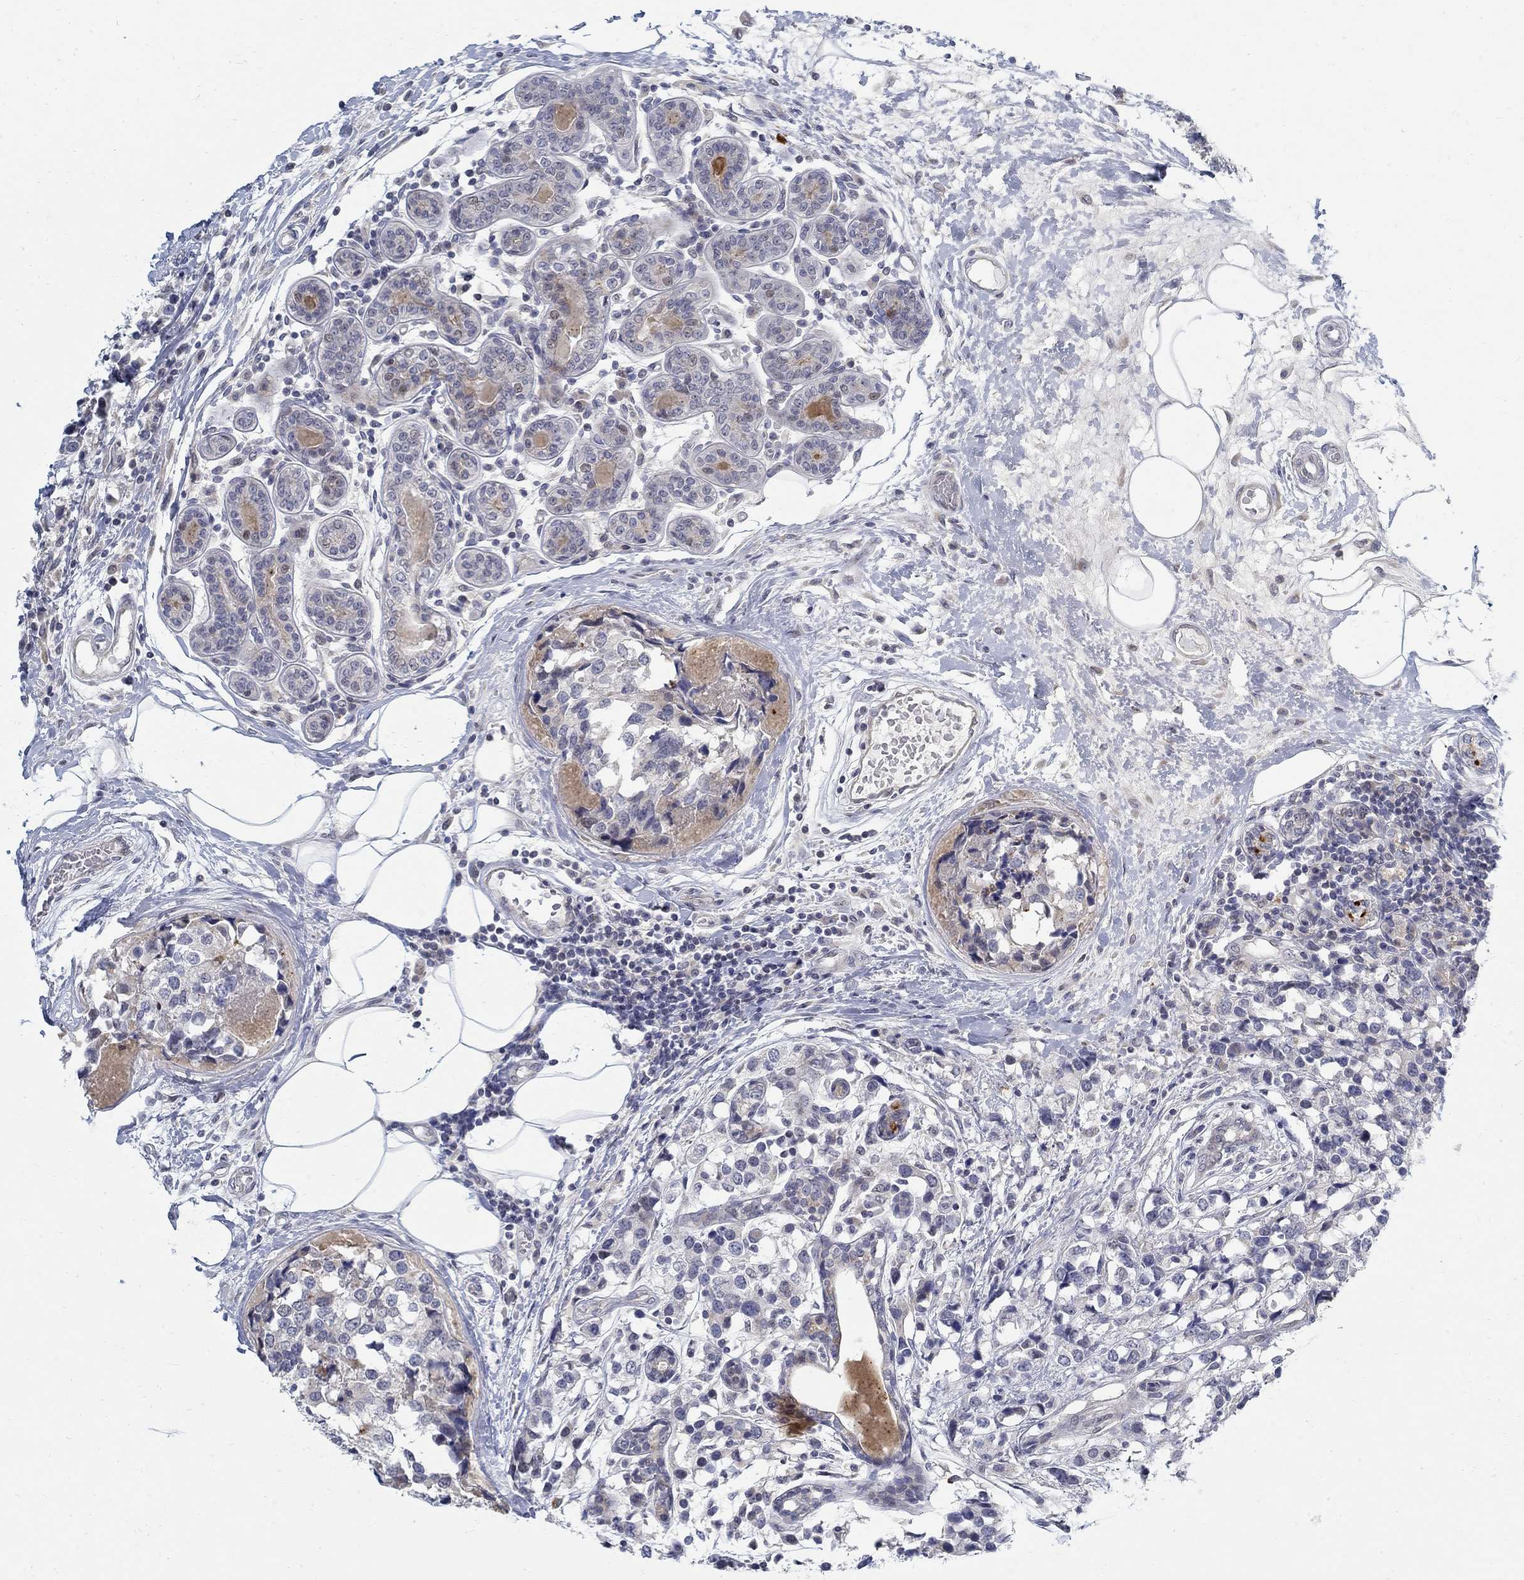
{"staining": {"intensity": "negative", "quantity": "none", "location": "none"}, "tissue": "breast cancer", "cell_type": "Tumor cells", "image_type": "cancer", "snomed": [{"axis": "morphology", "description": "Lobular carcinoma"}, {"axis": "topography", "description": "Breast"}], "caption": "Histopathology image shows no significant protein expression in tumor cells of breast cancer (lobular carcinoma).", "gene": "ANO7", "patient": {"sex": "female", "age": 59}}